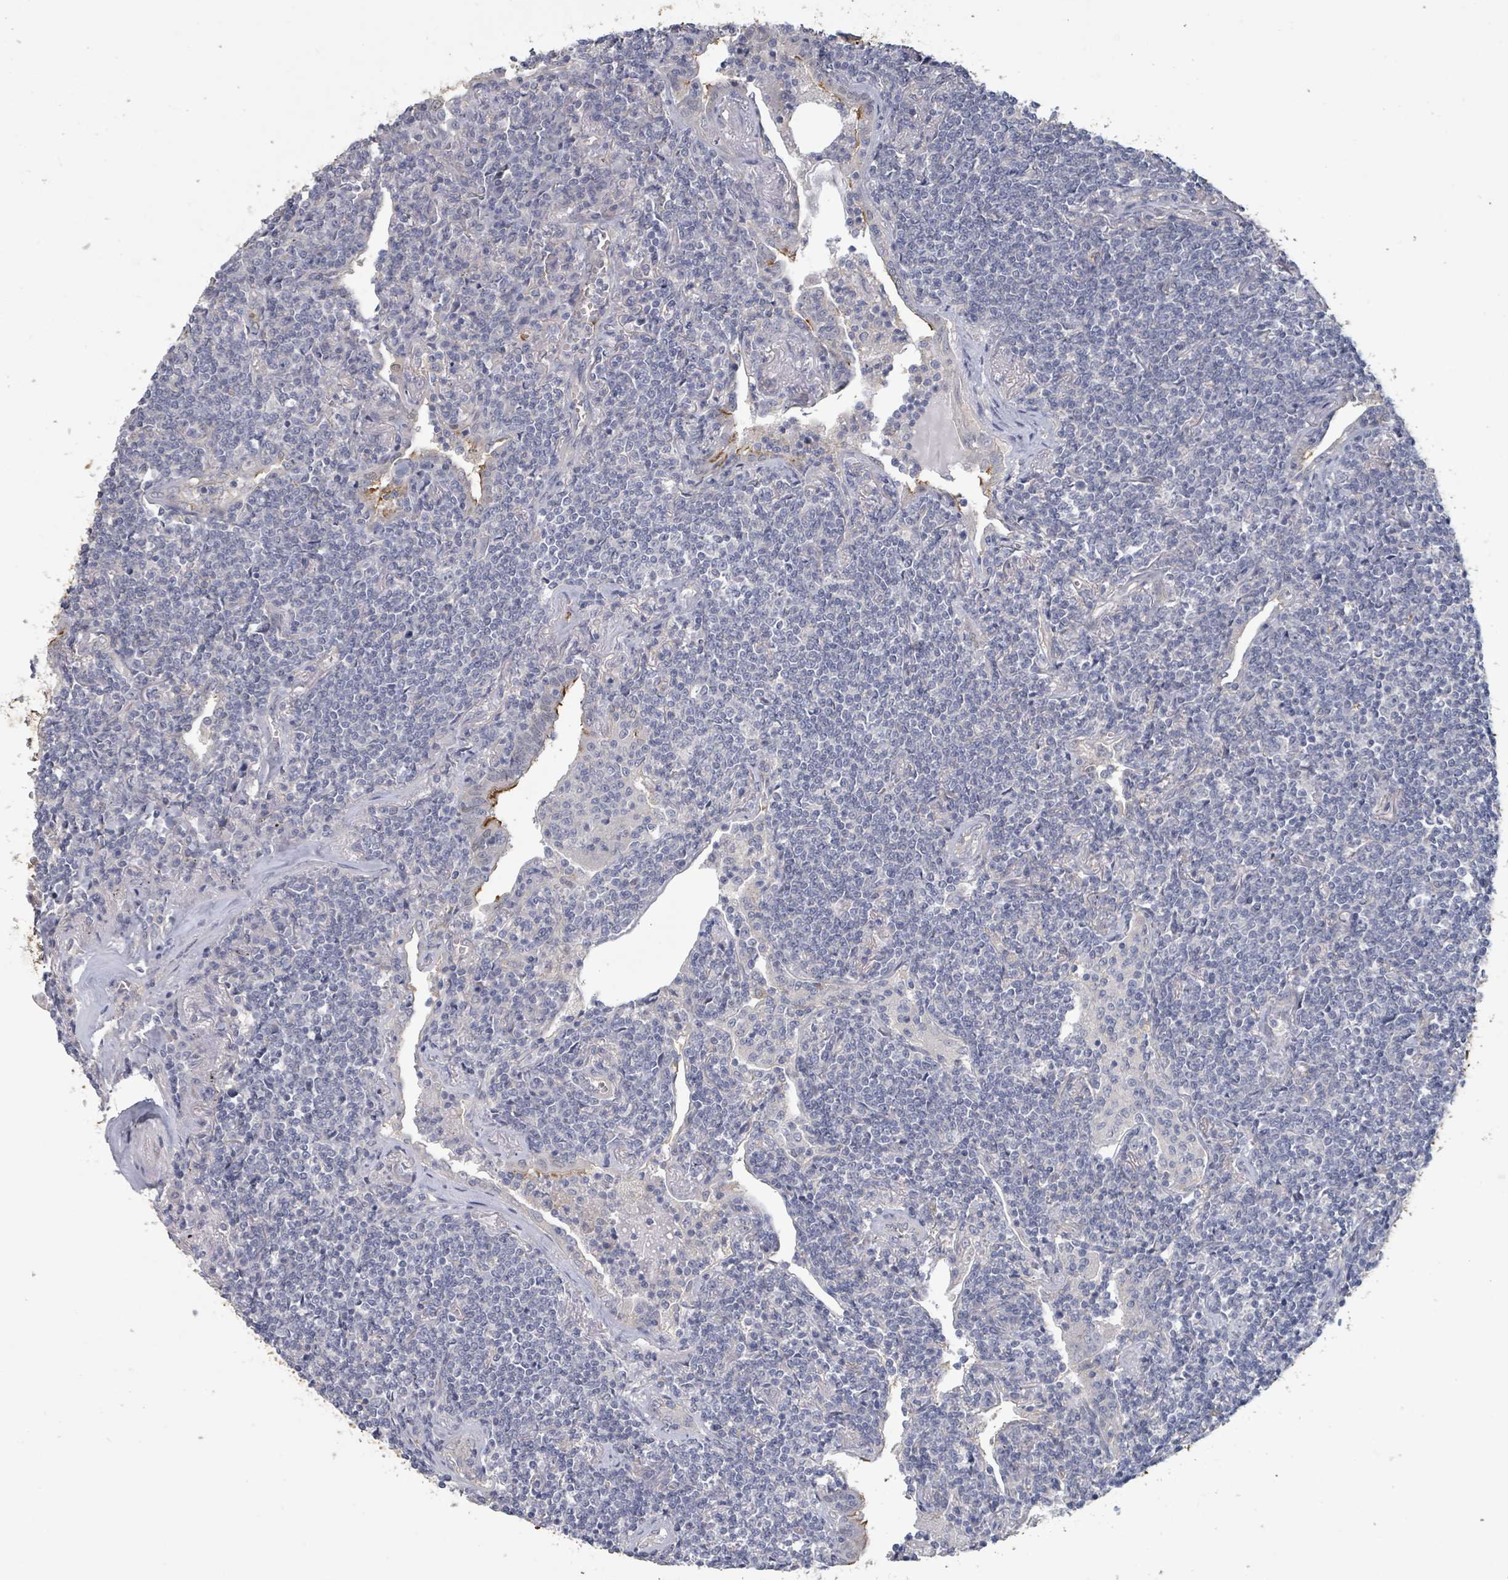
{"staining": {"intensity": "negative", "quantity": "none", "location": "none"}, "tissue": "lymphoma", "cell_type": "Tumor cells", "image_type": "cancer", "snomed": [{"axis": "morphology", "description": "Malignant lymphoma, non-Hodgkin's type, Low grade"}, {"axis": "topography", "description": "Lung"}], "caption": "Tumor cells show no significant positivity in malignant lymphoma, non-Hodgkin's type (low-grade).", "gene": "PLAUR", "patient": {"sex": "female", "age": 71}}